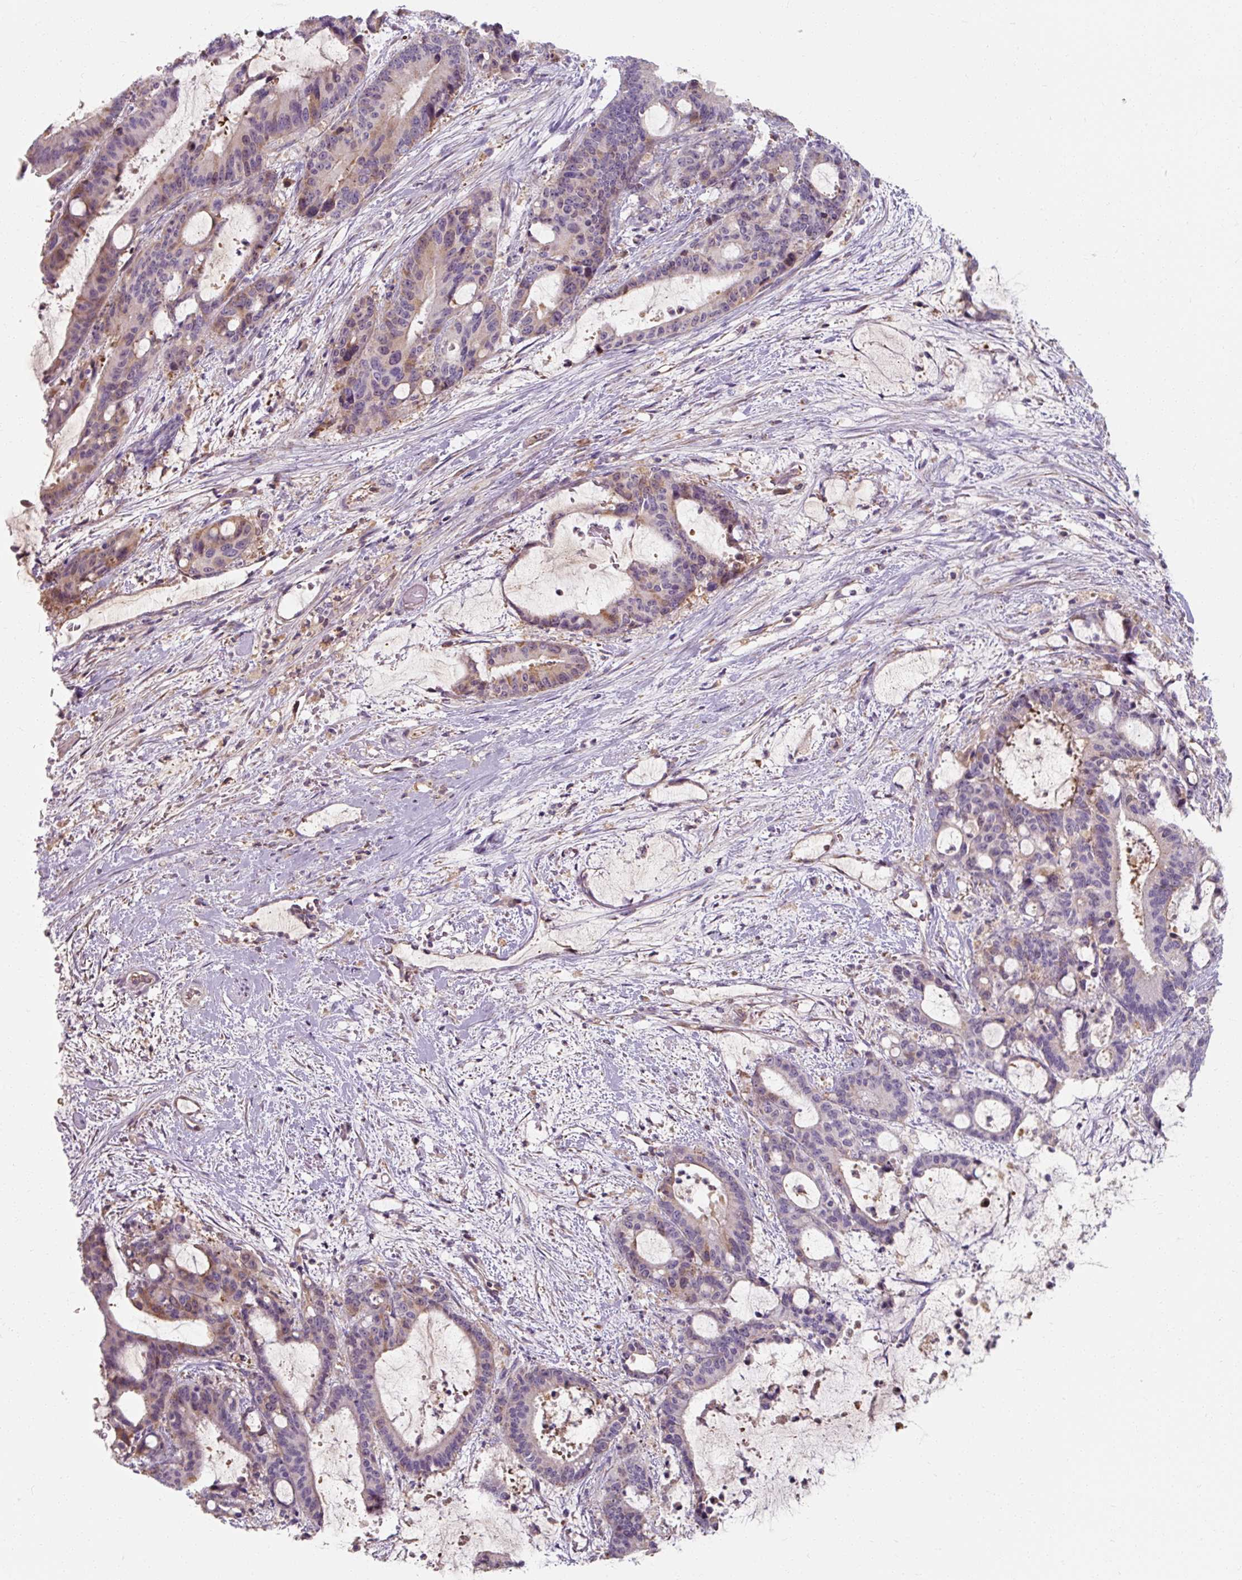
{"staining": {"intensity": "weak", "quantity": "25%-75%", "location": "cytoplasmic/membranous"}, "tissue": "liver cancer", "cell_type": "Tumor cells", "image_type": "cancer", "snomed": [{"axis": "morphology", "description": "Normal tissue, NOS"}, {"axis": "morphology", "description": "Cholangiocarcinoma"}, {"axis": "topography", "description": "Liver"}, {"axis": "topography", "description": "Peripheral nerve tissue"}], "caption": "Weak cytoplasmic/membranous staining is appreciated in about 25%-75% of tumor cells in liver cholangiocarcinoma.", "gene": "TSEN54", "patient": {"sex": "female", "age": 73}}